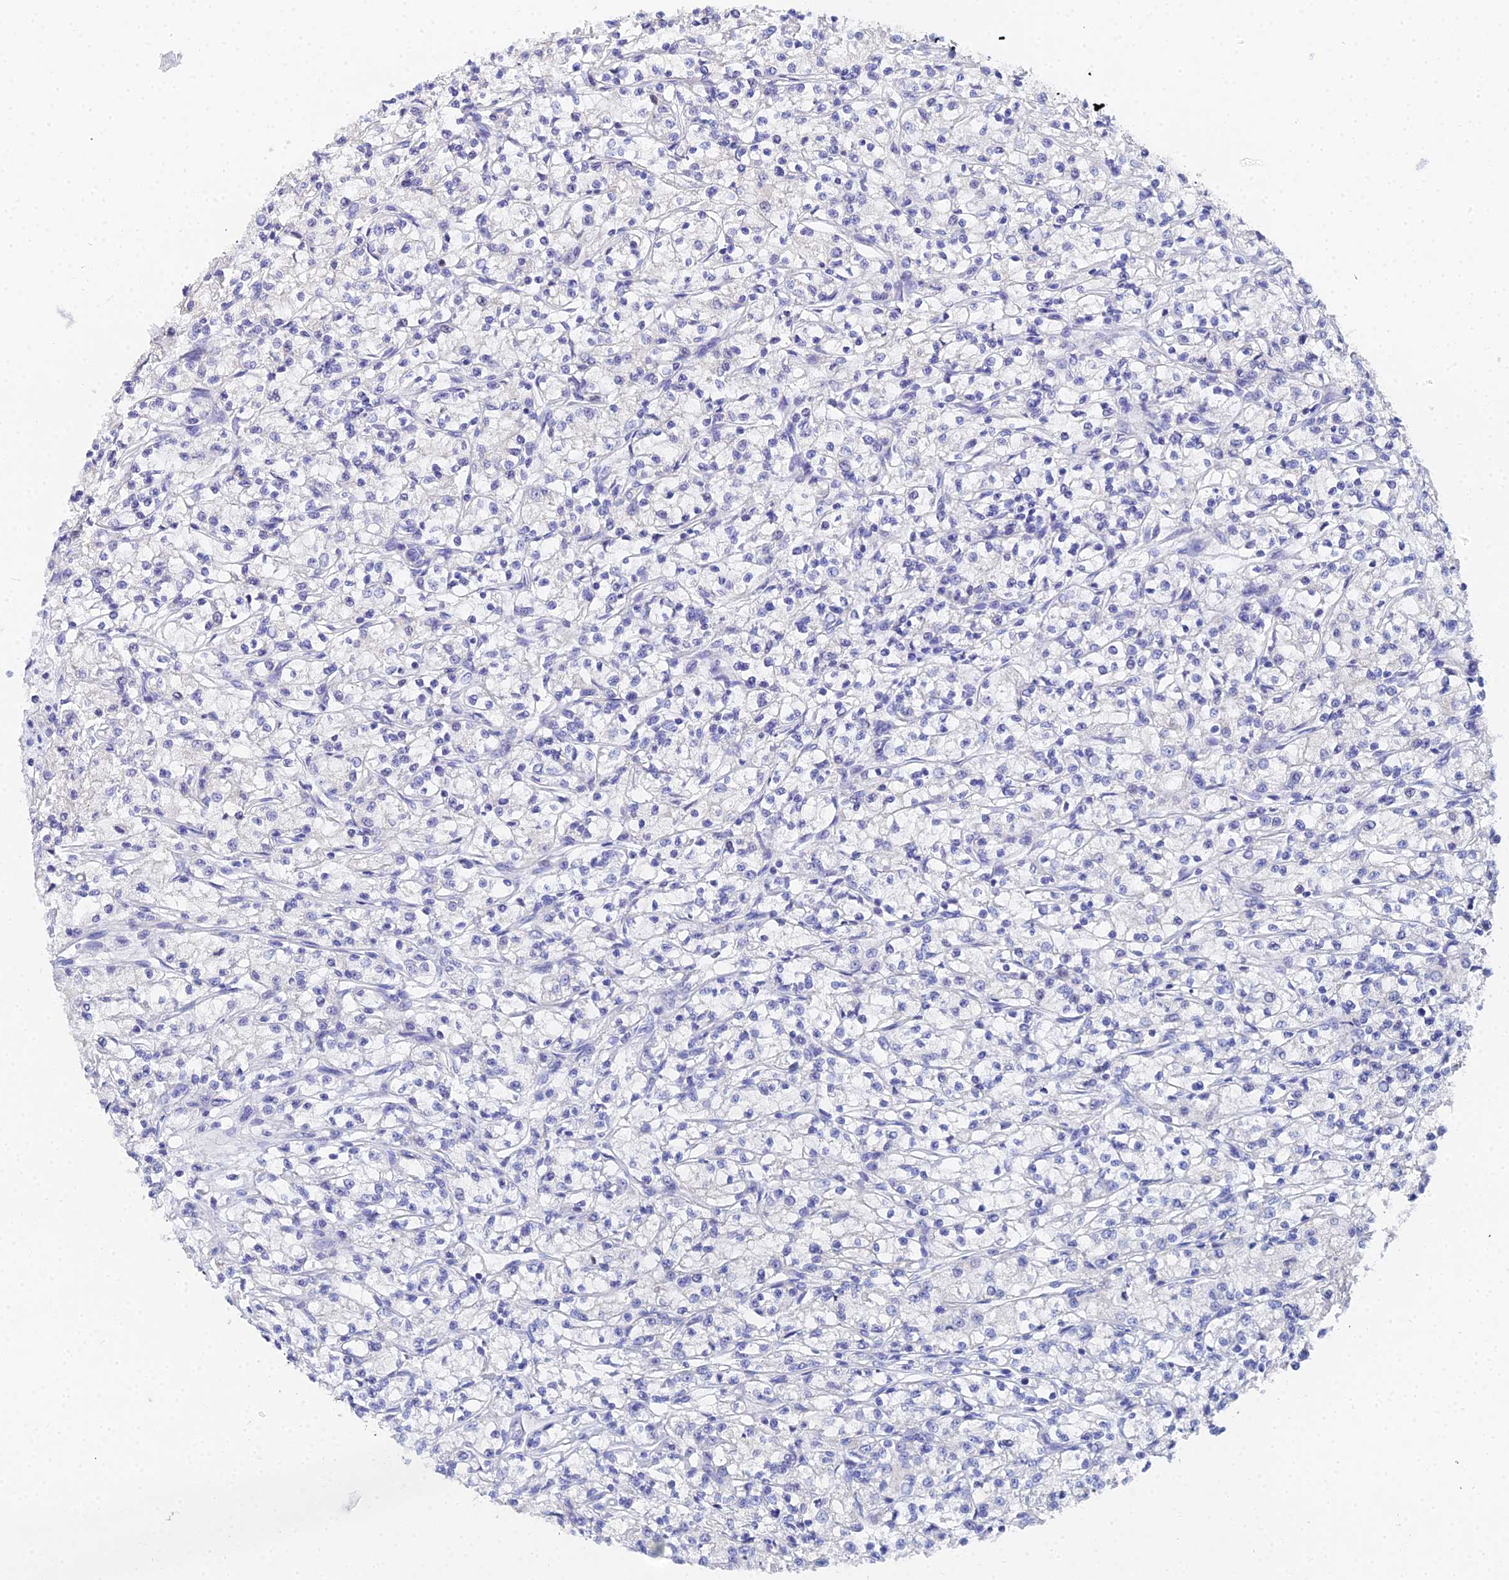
{"staining": {"intensity": "negative", "quantity": "none", "location": "none"}, "tissue": "renal cancer", "cell_type": "Tumor cells", "image_type": "cancer", "snomed": [{"axis": "morphology", "description": "Adenocarcinoma, NOS"}, {"axis": "topography", "description": "Kidney"}], "caption": "An image of renal cancer (adenocarcinoma) stained for a protein exhibits no brown staining in tumor cells.", "gene": "OCM", "patient": {"sex": "female", "age": 59}}